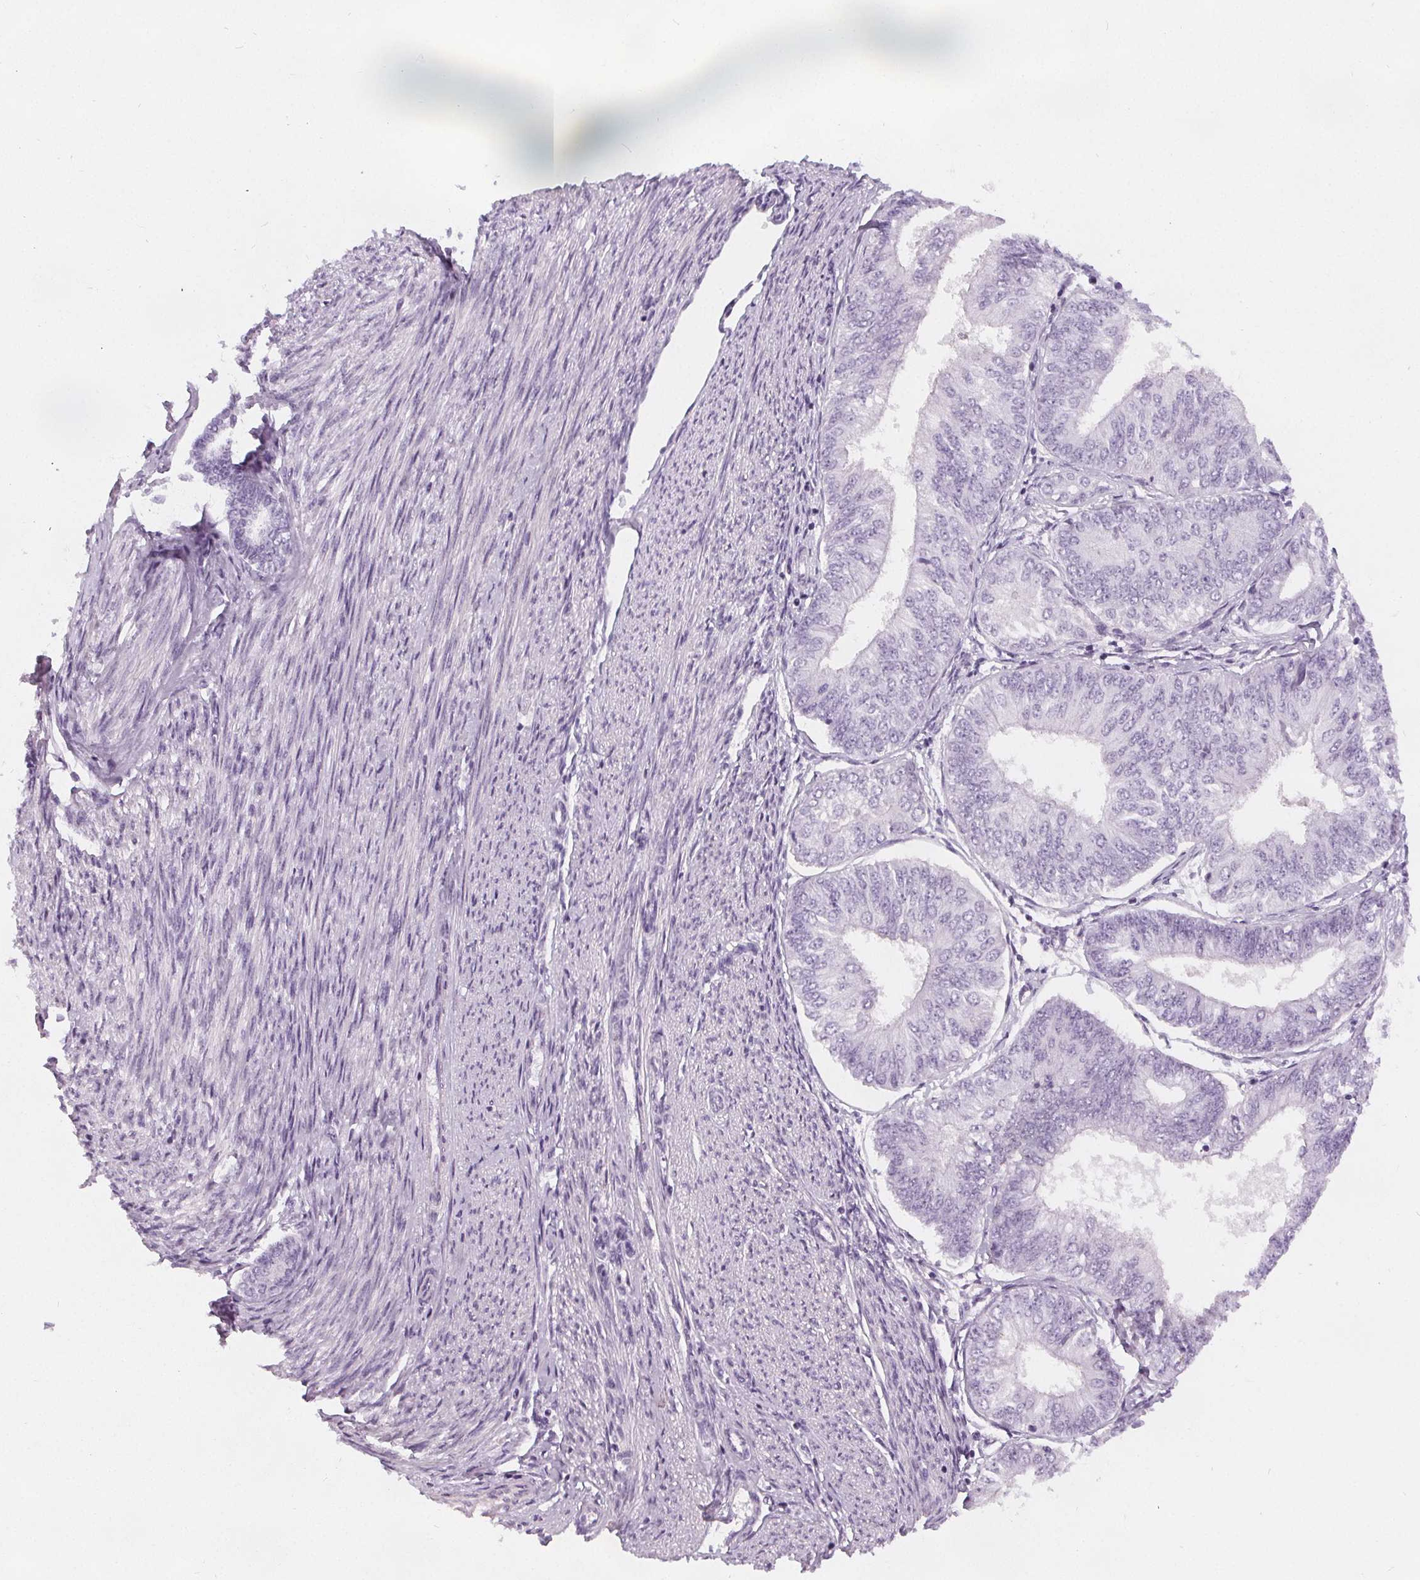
{"staining": {"intensity": "negative", "quantity": "none", "location": "none"}, "tissue": "endometrial cancer", "cell_type": "Tumor cells", "image_type": "cancer", "snomed": [{"axis": "morphology", "description": "Adenocarcinoma, NOS"}, {"axis": "topography", "description": "Endometrium"}], "caption": "This is an IHC micrograph of human adenocarcinoma (endometrial). There is no expression in tumor cells.", "gene": "SLC5A12", "patient": {"sex": "female", "age": 58}}